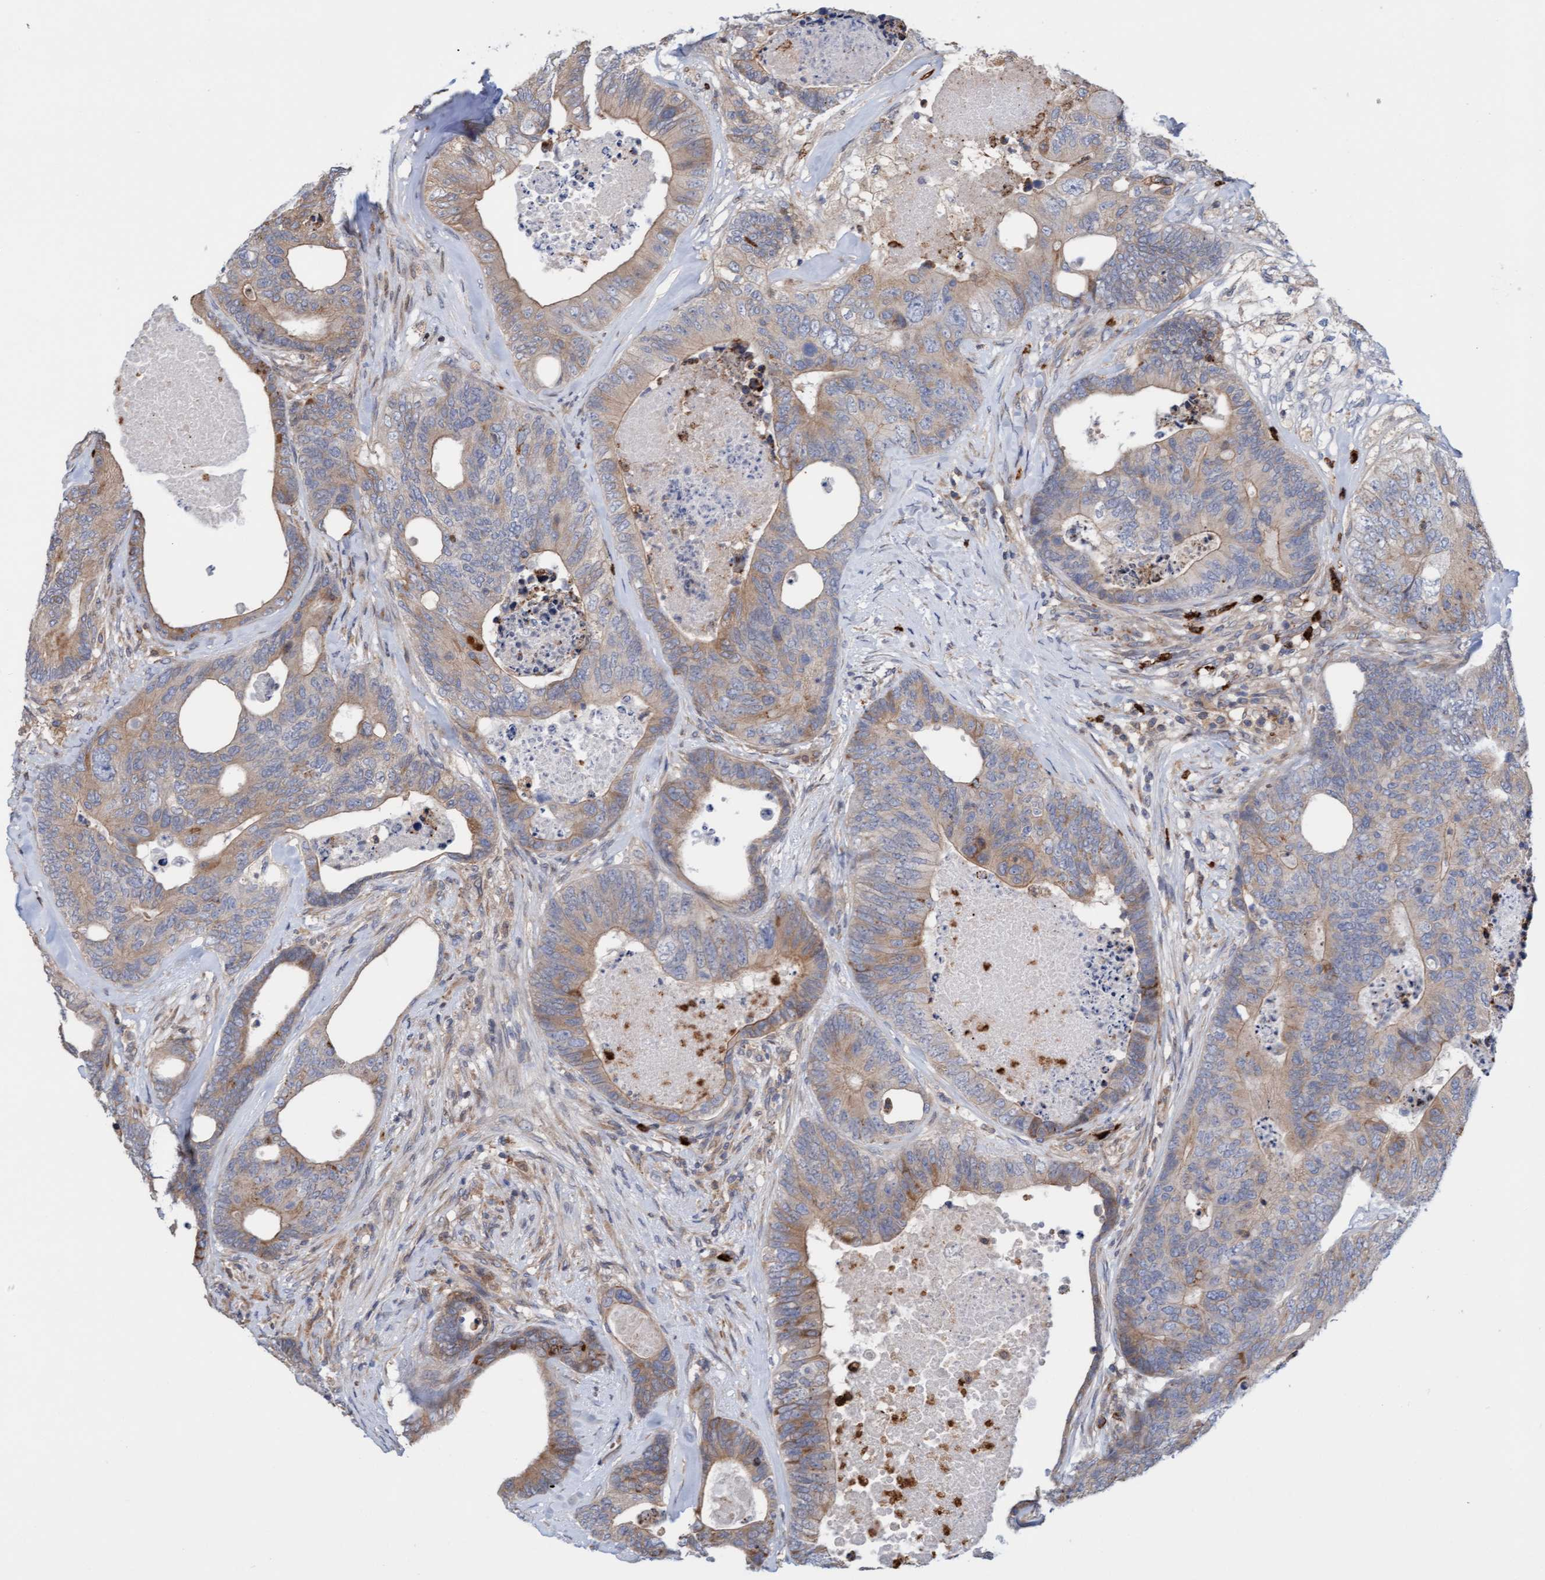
{"staining": {"intensity": "moderate", "quantity": "25%-75%", "location": "cytoplasmic/membranous"}, "tissue": "colorectal cancer", "cell_type": "Tumor cells", "image_type": "cancer", "snomed": [{"axis": "morphology", "description": "Adenocarcinoma, NOS"}, {"axis": "topography", "description": "Colon"}], "caption": "Approximately 25%-75% of tumor cells in colorectal cancer exhibit moderate cytoplasmic/membranous protein expression as visualized by brown immunohistochemical staining.", "gene": "MMP8", "patient": {"sex": "female", "age": 67}}